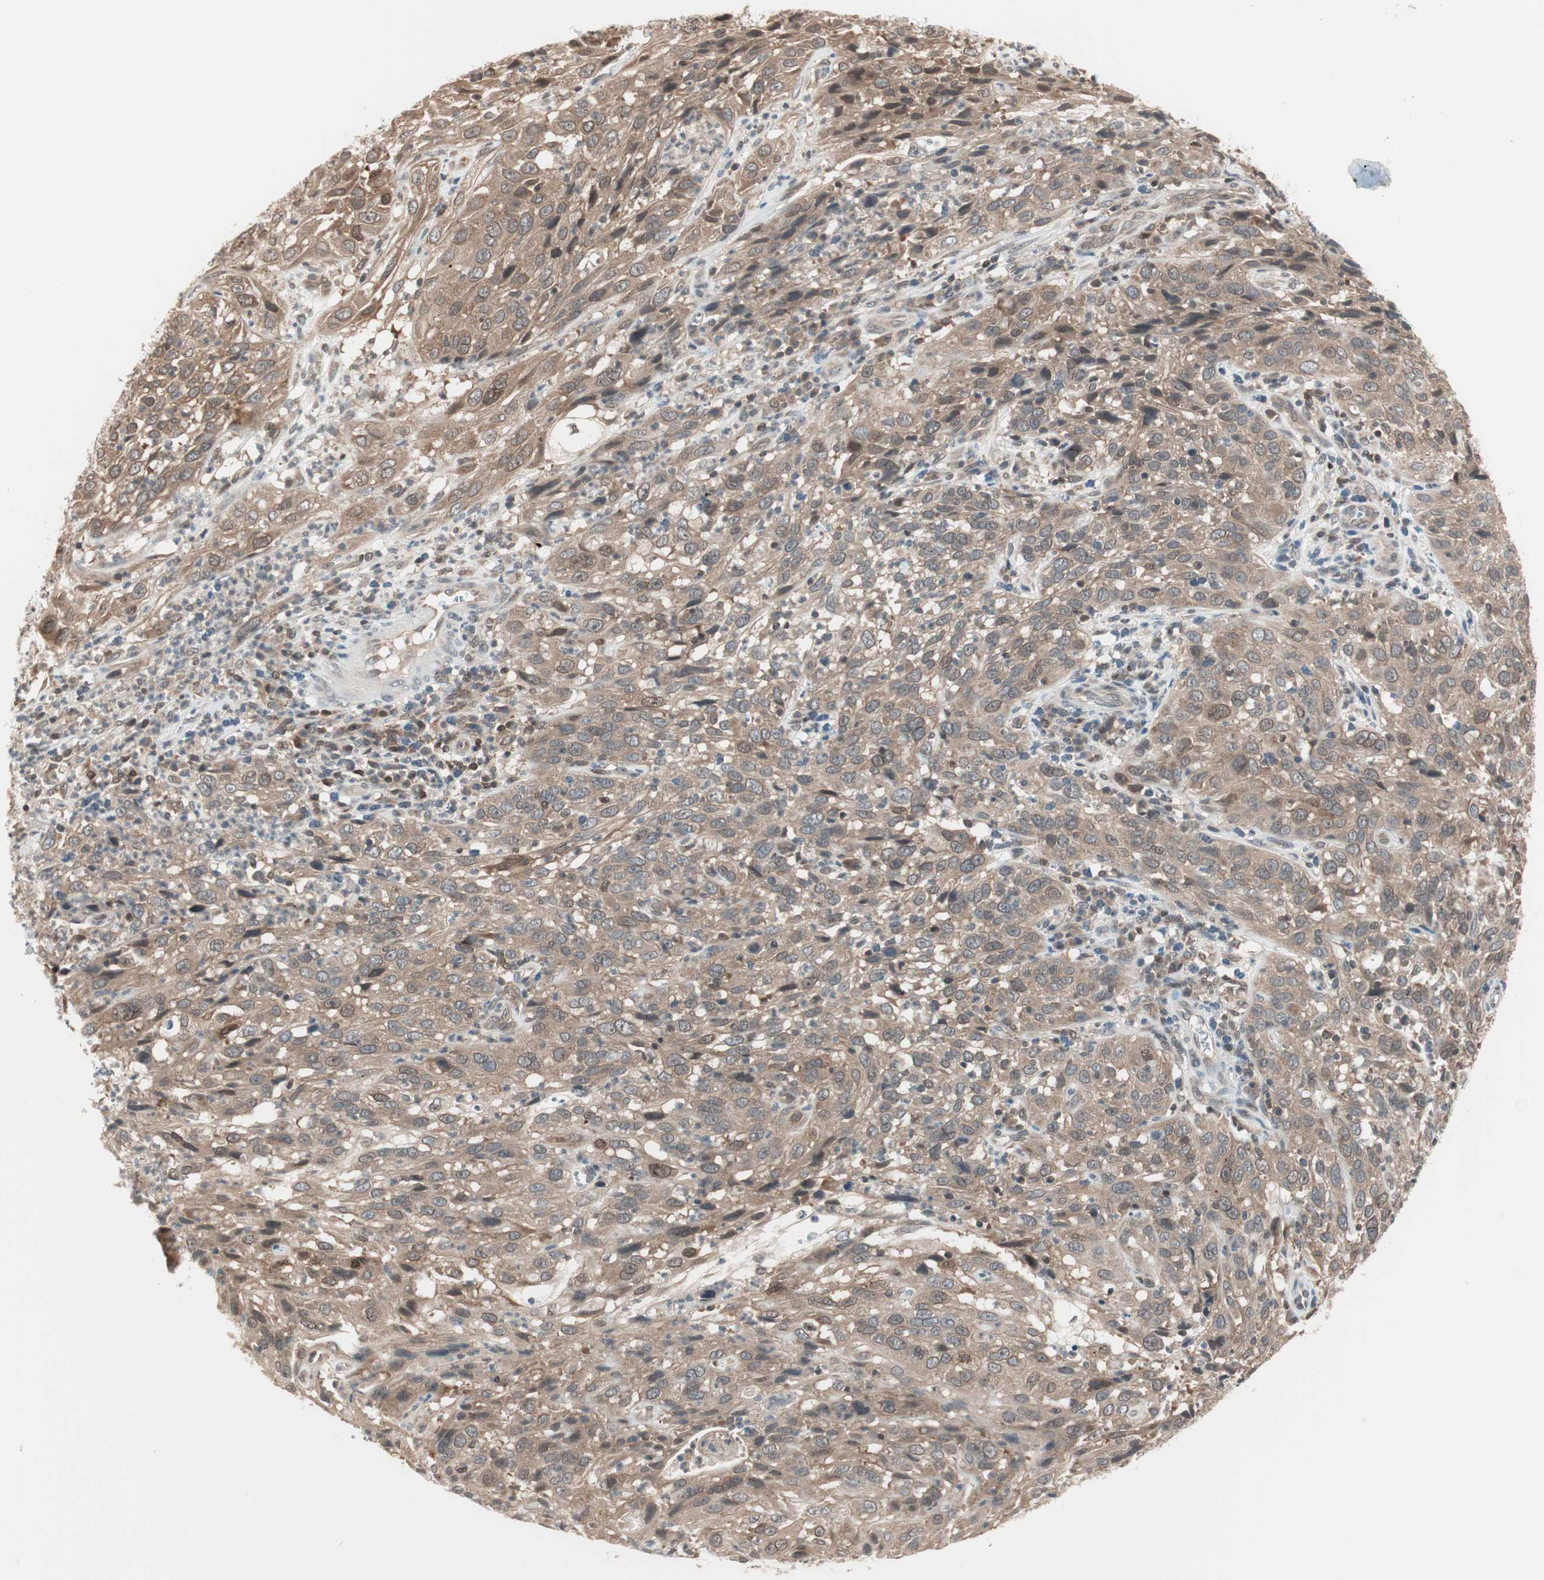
{"staining": {"intensity": "moderate", "quantity": ">75%", "location": "cytoplasmic/membranous"}, "tissue": "cervical cancer", "cell_type": "Tumor cells", "image_type": "cancer", "snomed": [{"axis": "morphology", "description": "Squamous cell carcinoma, NOS"}, {"axis": "topography", "description": "Cervix"}], "caption": "This image displays squamous cell carcinoma (cervical) stained with IHC to label a protein in brown. The cytoplasmic/membranous of tumor cells show moderate positivity for the protein. Nuclei are counter-stained blue.", "gene": "UBE2I", "patient": {"sex": "female", "age": 32}}